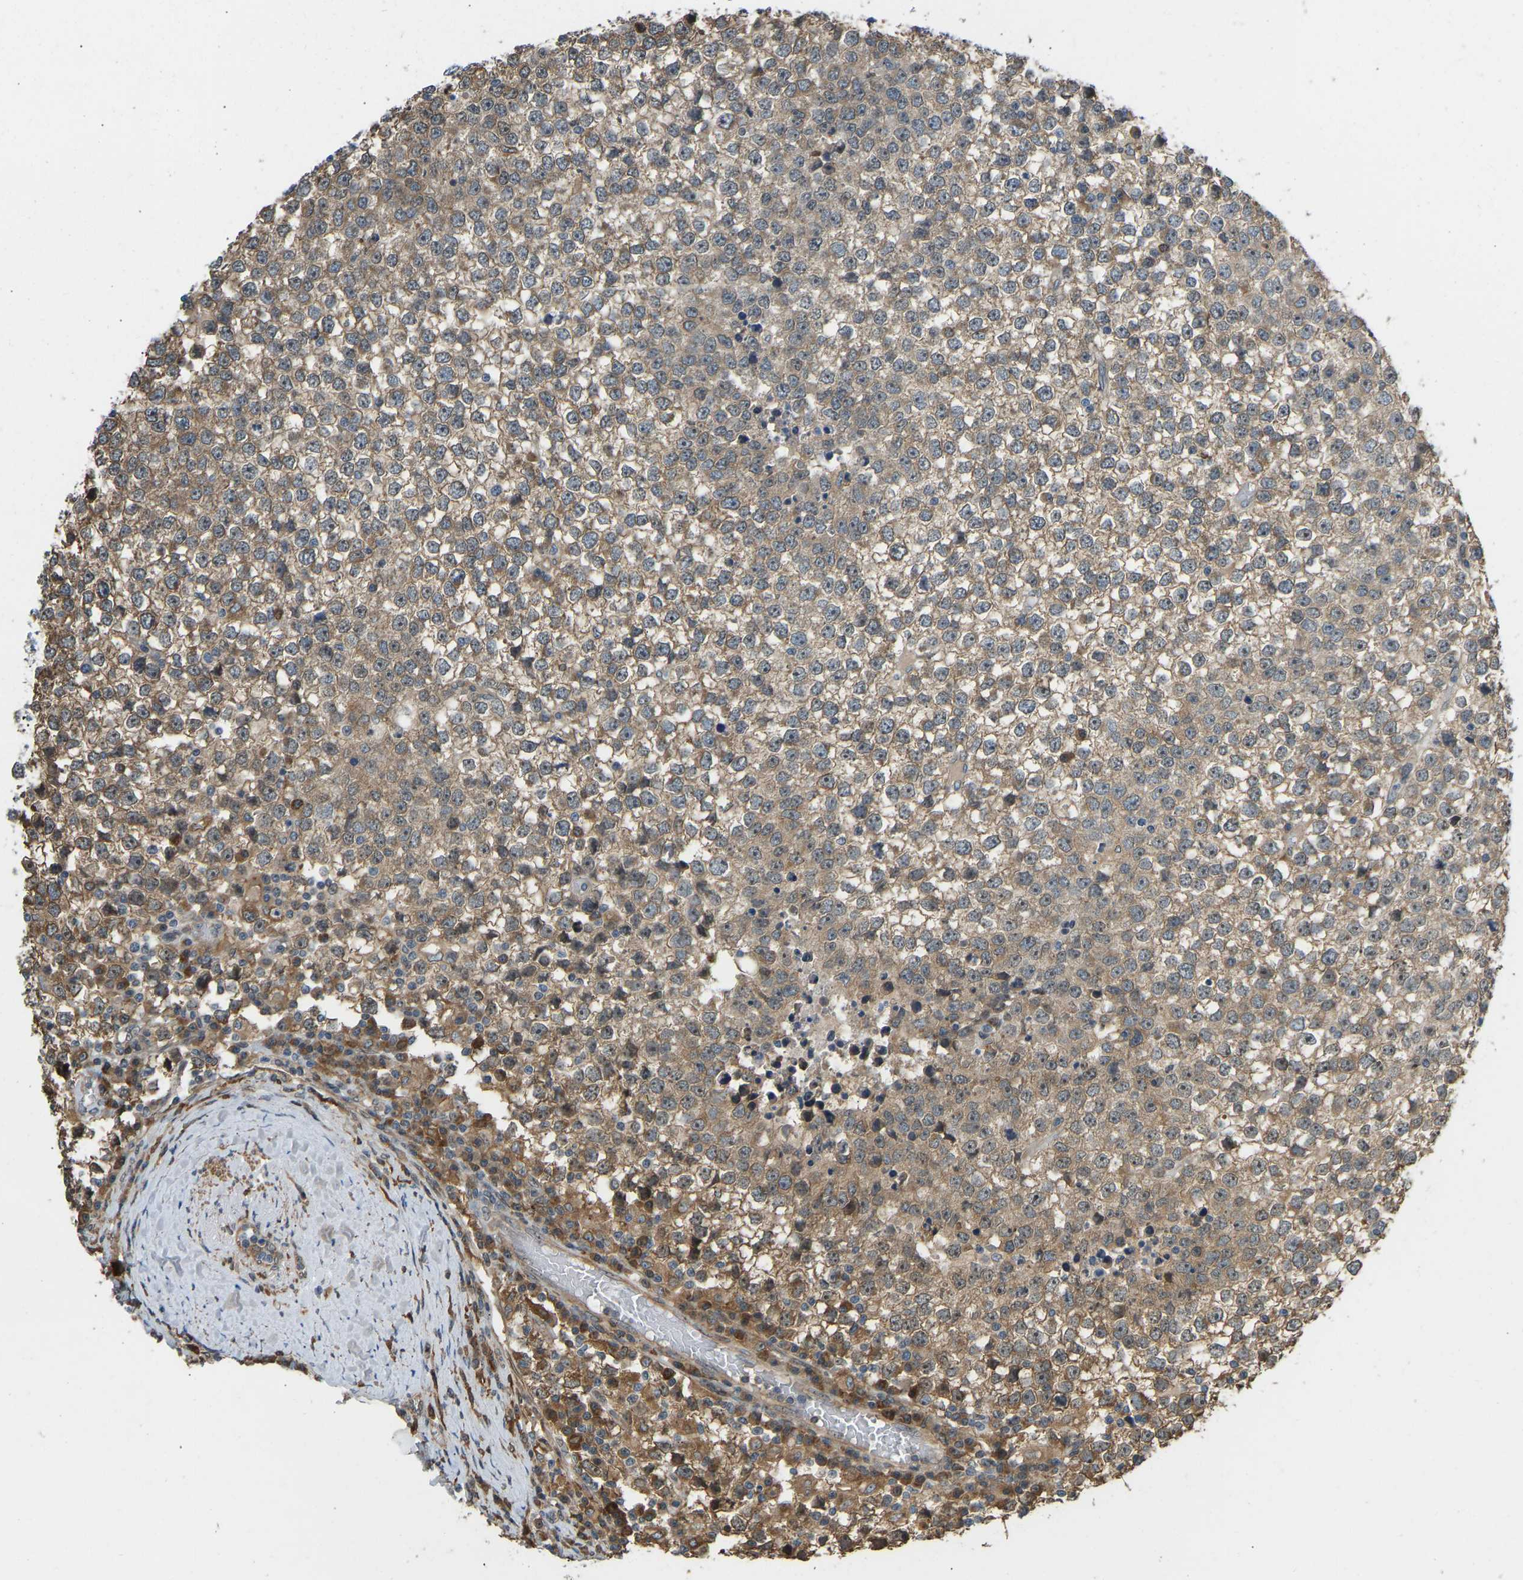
{"staining": {"intensity": "weak", "quantity": "25%-75%", "location": "cytoplasmic/membranous"}, "tissue": "testis cancer", "cell_type": "Tumor cells", "image_type": "cancer", "snomed": [{"axis": "morphology", "description": "Seminoma, NOS"}, {"axis": "topography", "description": "Testis"}], "caption": "Testis seminoma tissue shows weak cytoplasmic/membranous staining in approximately 25%-75% of tumor cells The protein is stained brown, and the nuclei are stained in blue (DAB (3,3'-diaminobenzidine) IHC with brightfield microscopy, high magnification).", "gene": "OS9", "patient": {"sex": "male", "age": 65}}